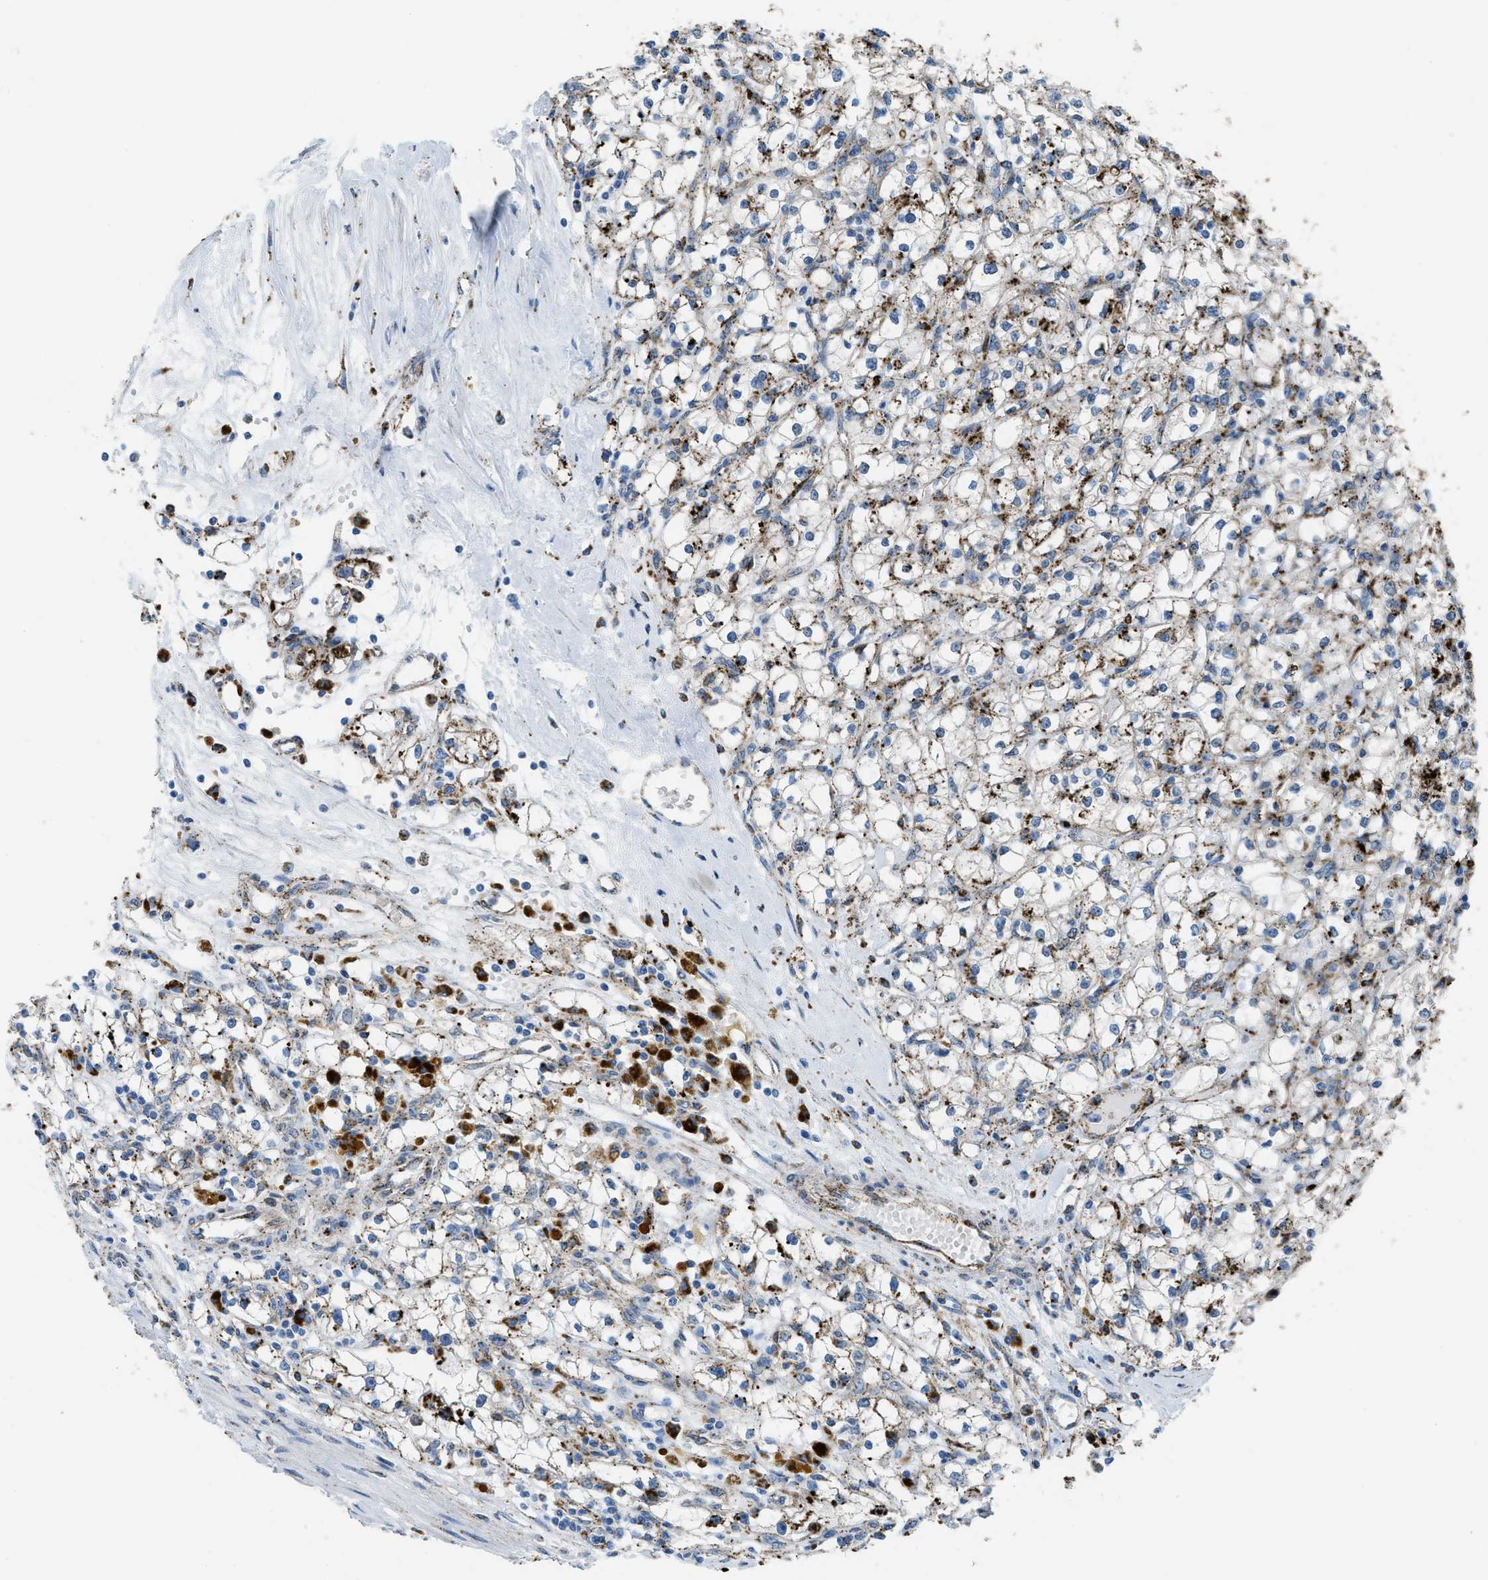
{"staining": {"intensity": "moderate", "quantity": ">75%", "location": "cytoplasmic/membranous"}, "tissue": "renal cancer", "cell_type": "Tumor cells", "image_type": "cancer", "snomed": [{"axis": "morphology", "description": "Adenocarcinoma, NOS"}, {"axis": "topography", "description": "Kidney"}], "caption": "A brown stain highlights moderate cytoplasmic/membranous expression of a protein in human renal cancer tumor cells. (DAB = brown stain, brightfield microscopy at high magnification).", "gene": "SCARB2", "patient": {"sex": "male", "age": 56}}